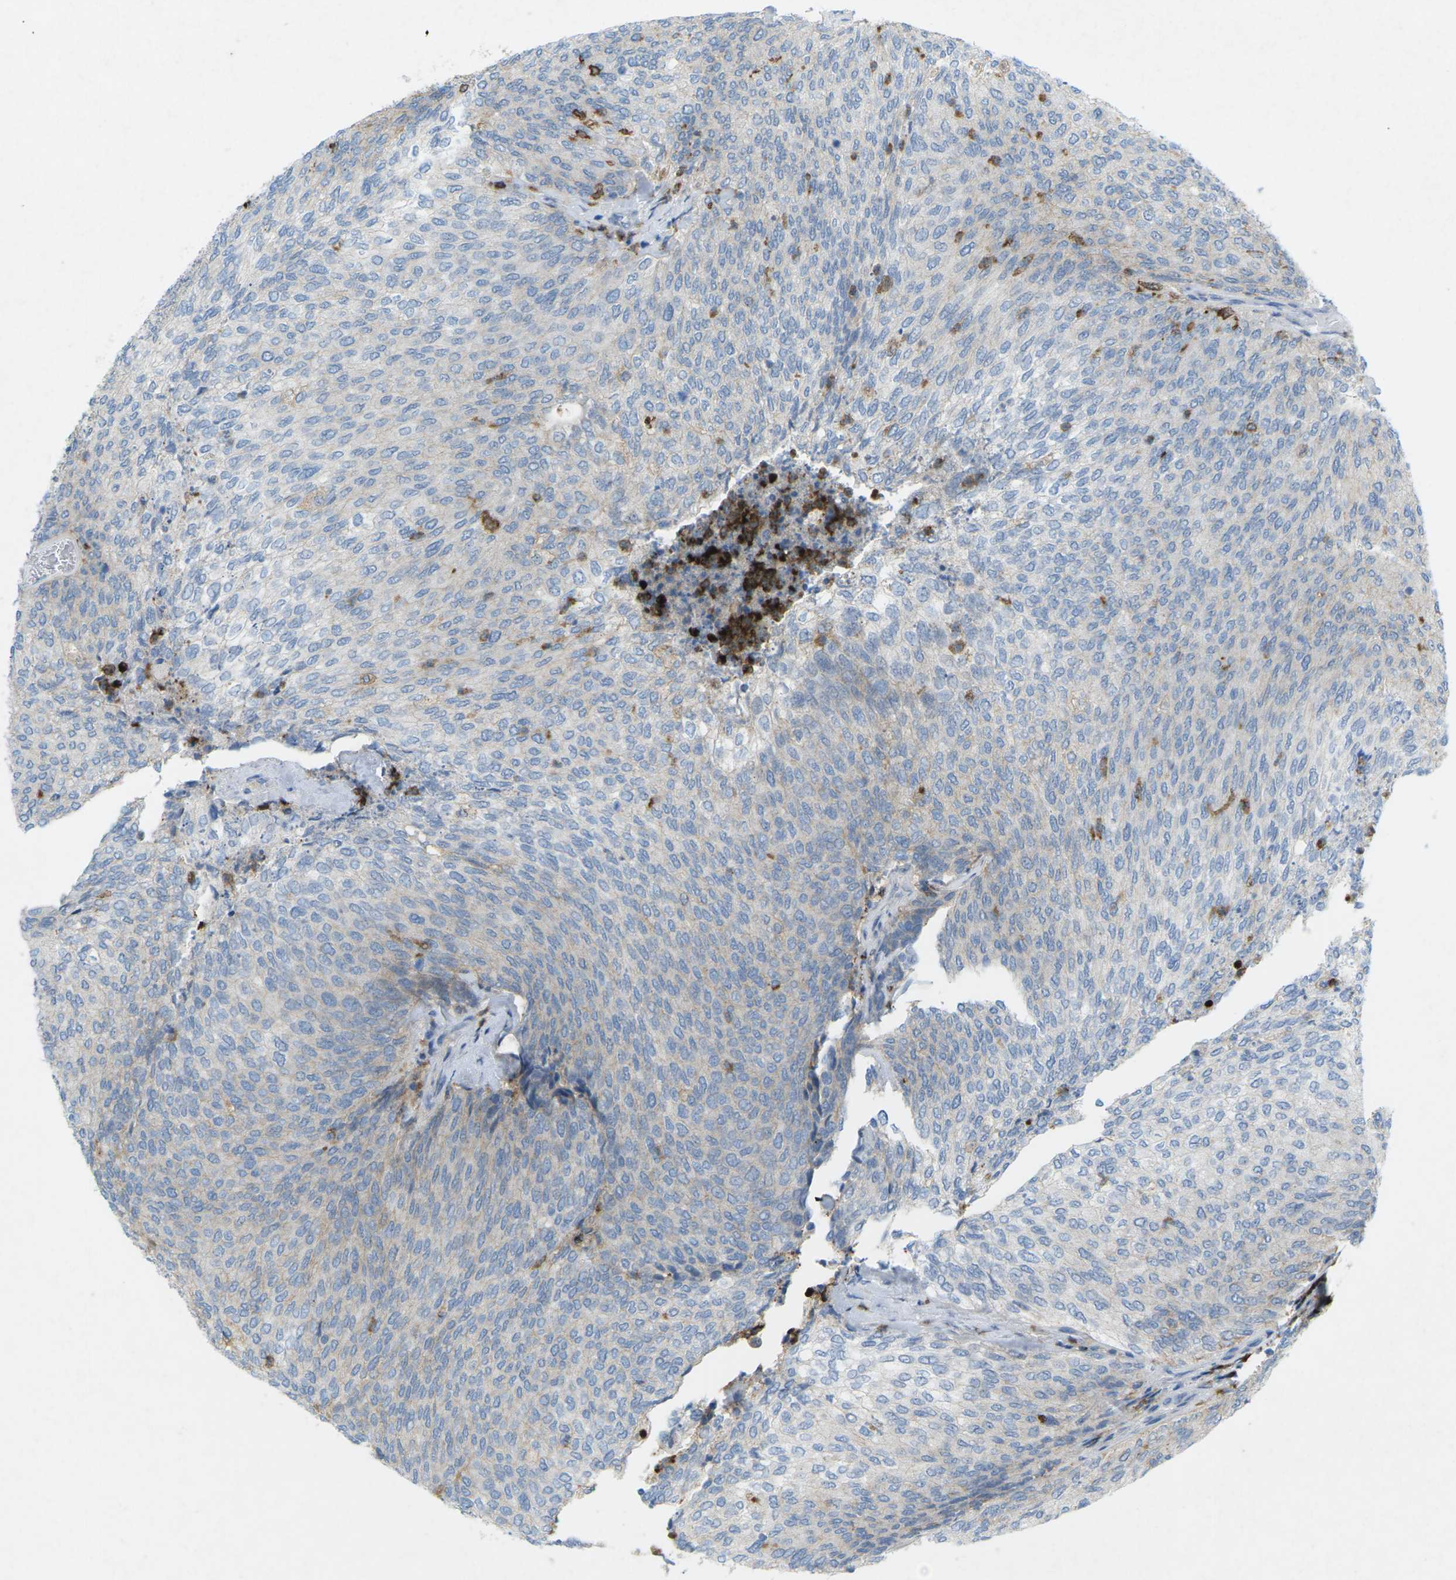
{"staining": {"intensity": "weak", "quantity": "<25%", "location": "cytoplasmic/membranous"}, "tissue": "urothelial cancer", "cell_type": "Tumor cells", "image_type": "cancer", "snomed": [{"axis": "morphology", "description": "Urothelial carcinoma, Low grade"}, {"axis": "topography", "description": "Urinary bladder"}], "caption": "Tumor cells are negative for brown protein staining in low-grade urothelial carcinoma.", "gene": "STK11", "patient": {"sex": "female", "age": 79}}